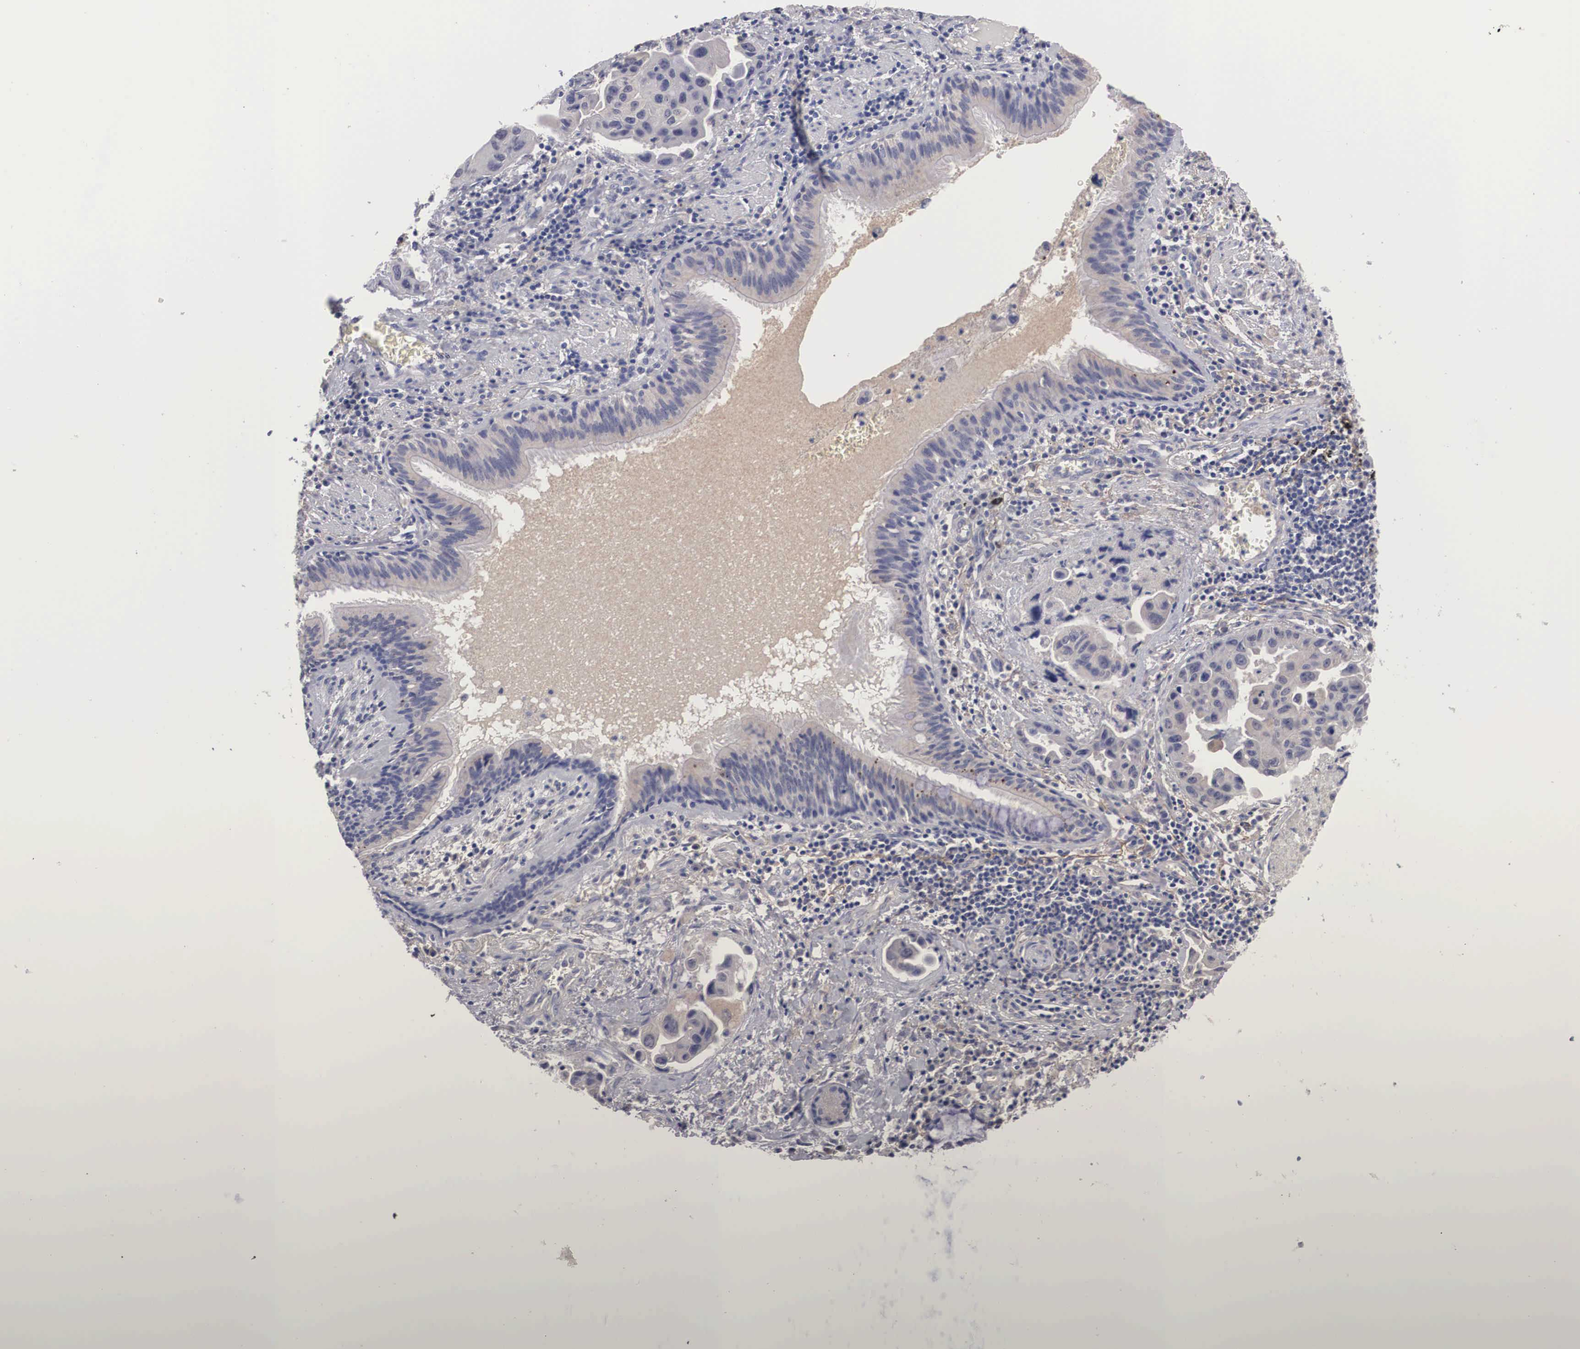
{"staining": {"intensity": "weak", "quantity": "<25%", "location": "cytoplasmic/membranous"}, "tissue": "lung cancer", "cell_type": "Tumor cells", "image_type": "cancer", "snomed": [{"axis": "morphology", "description": "Adenocarcinoma, NOS"}, {"axis": "topography", "description": "Lung"}], "caption": "DAB (3,3'-diaminobenzidine) immunohistochemical staining of human lung cancer (adenocarcinoma) reveals no significant expression in tumor cells.", "gene": "ABHD4", "patient": {"sex": "male", "age": 64}}